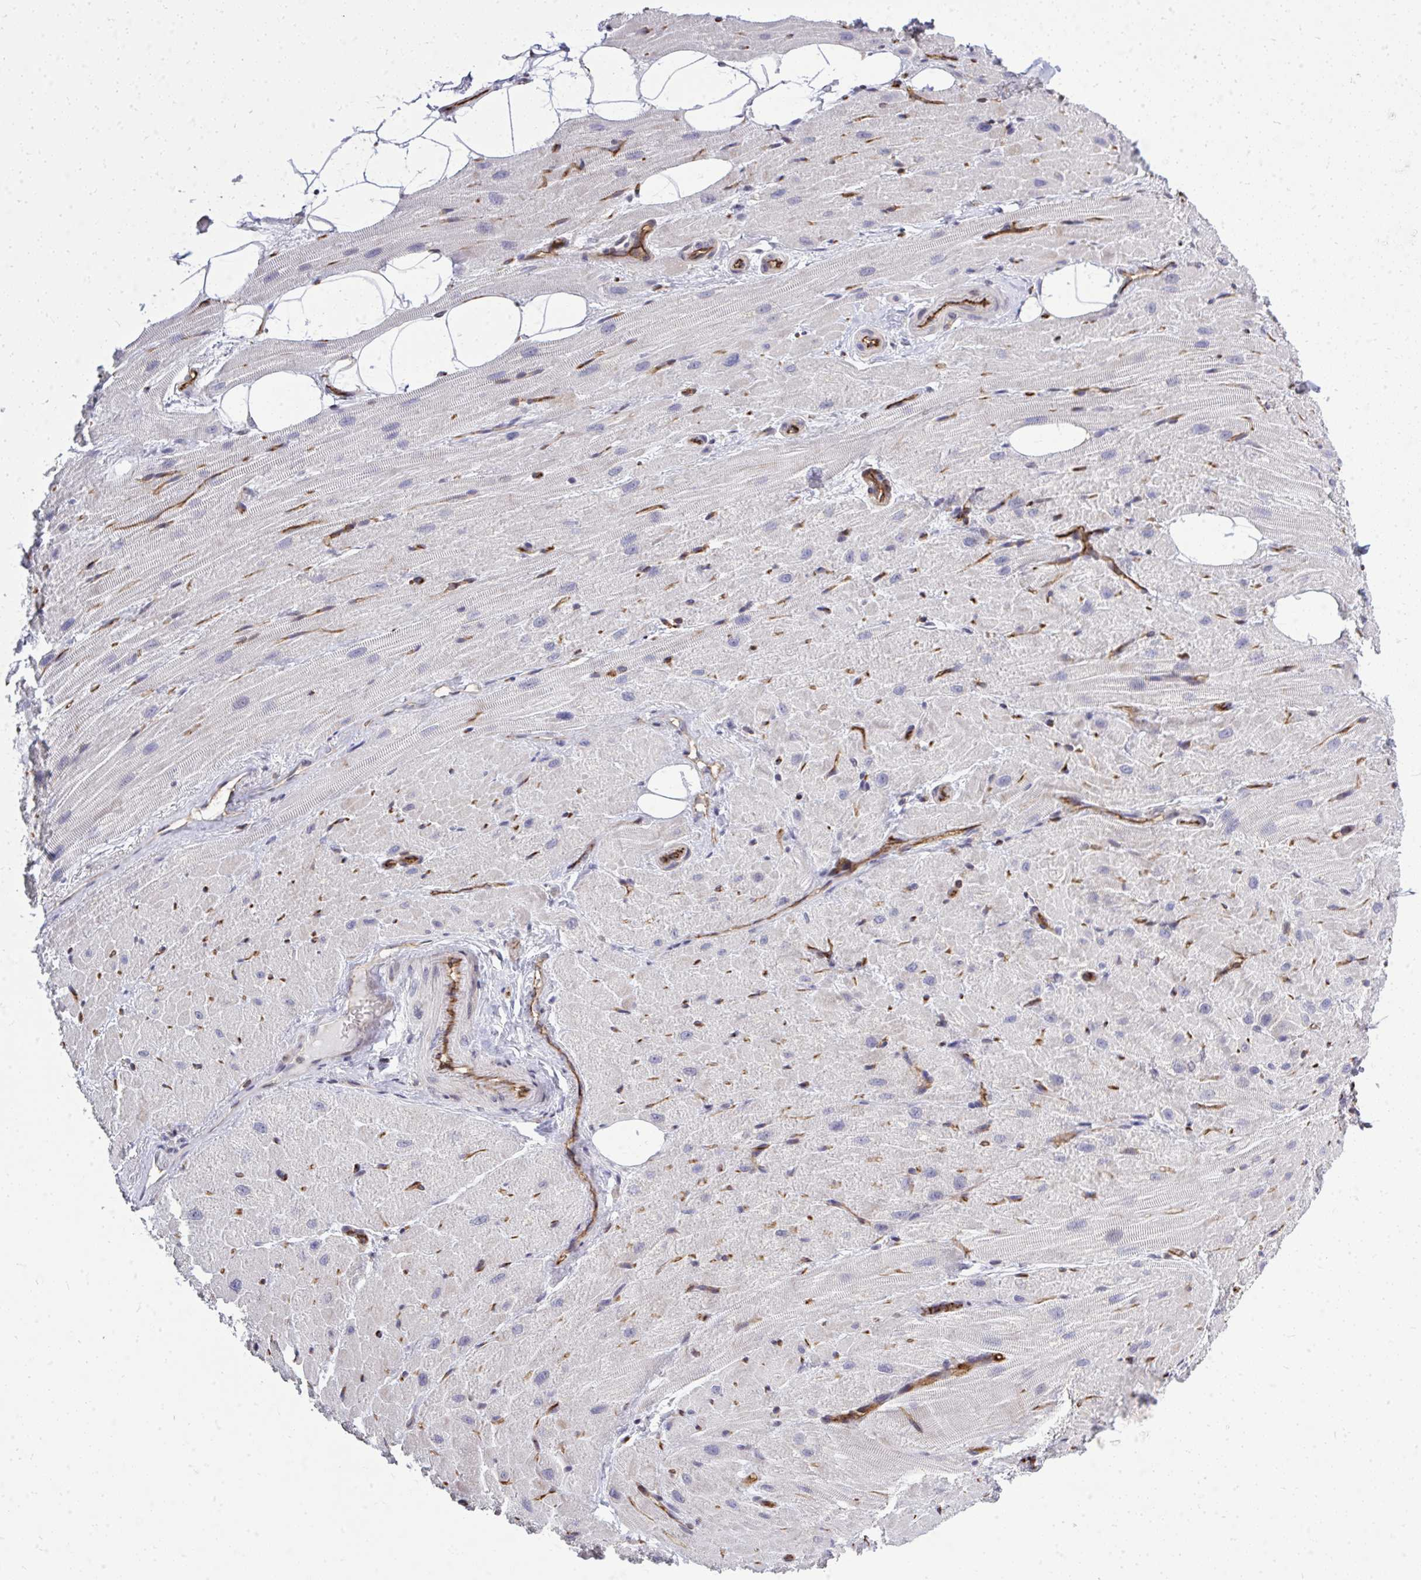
{"staining": {"intensity": "negative", "quantity": "none", "location": "none"}, "tissue": "heart muscle", "cell_type": "Cardiomyocytes", "image_type": "normal", "snomed": [{"axis": "morphology", "description": "Normal tissue, NOS"}, {"axis": "topography", "description": "Heart"}], "caption": "Human heart muscle stained for a protein using immunohistochemistry (IHC) reveals no expression in cardiomyocytes.", "gene": "FOXN3", "patient": {"sex": "male", "age": 62}}